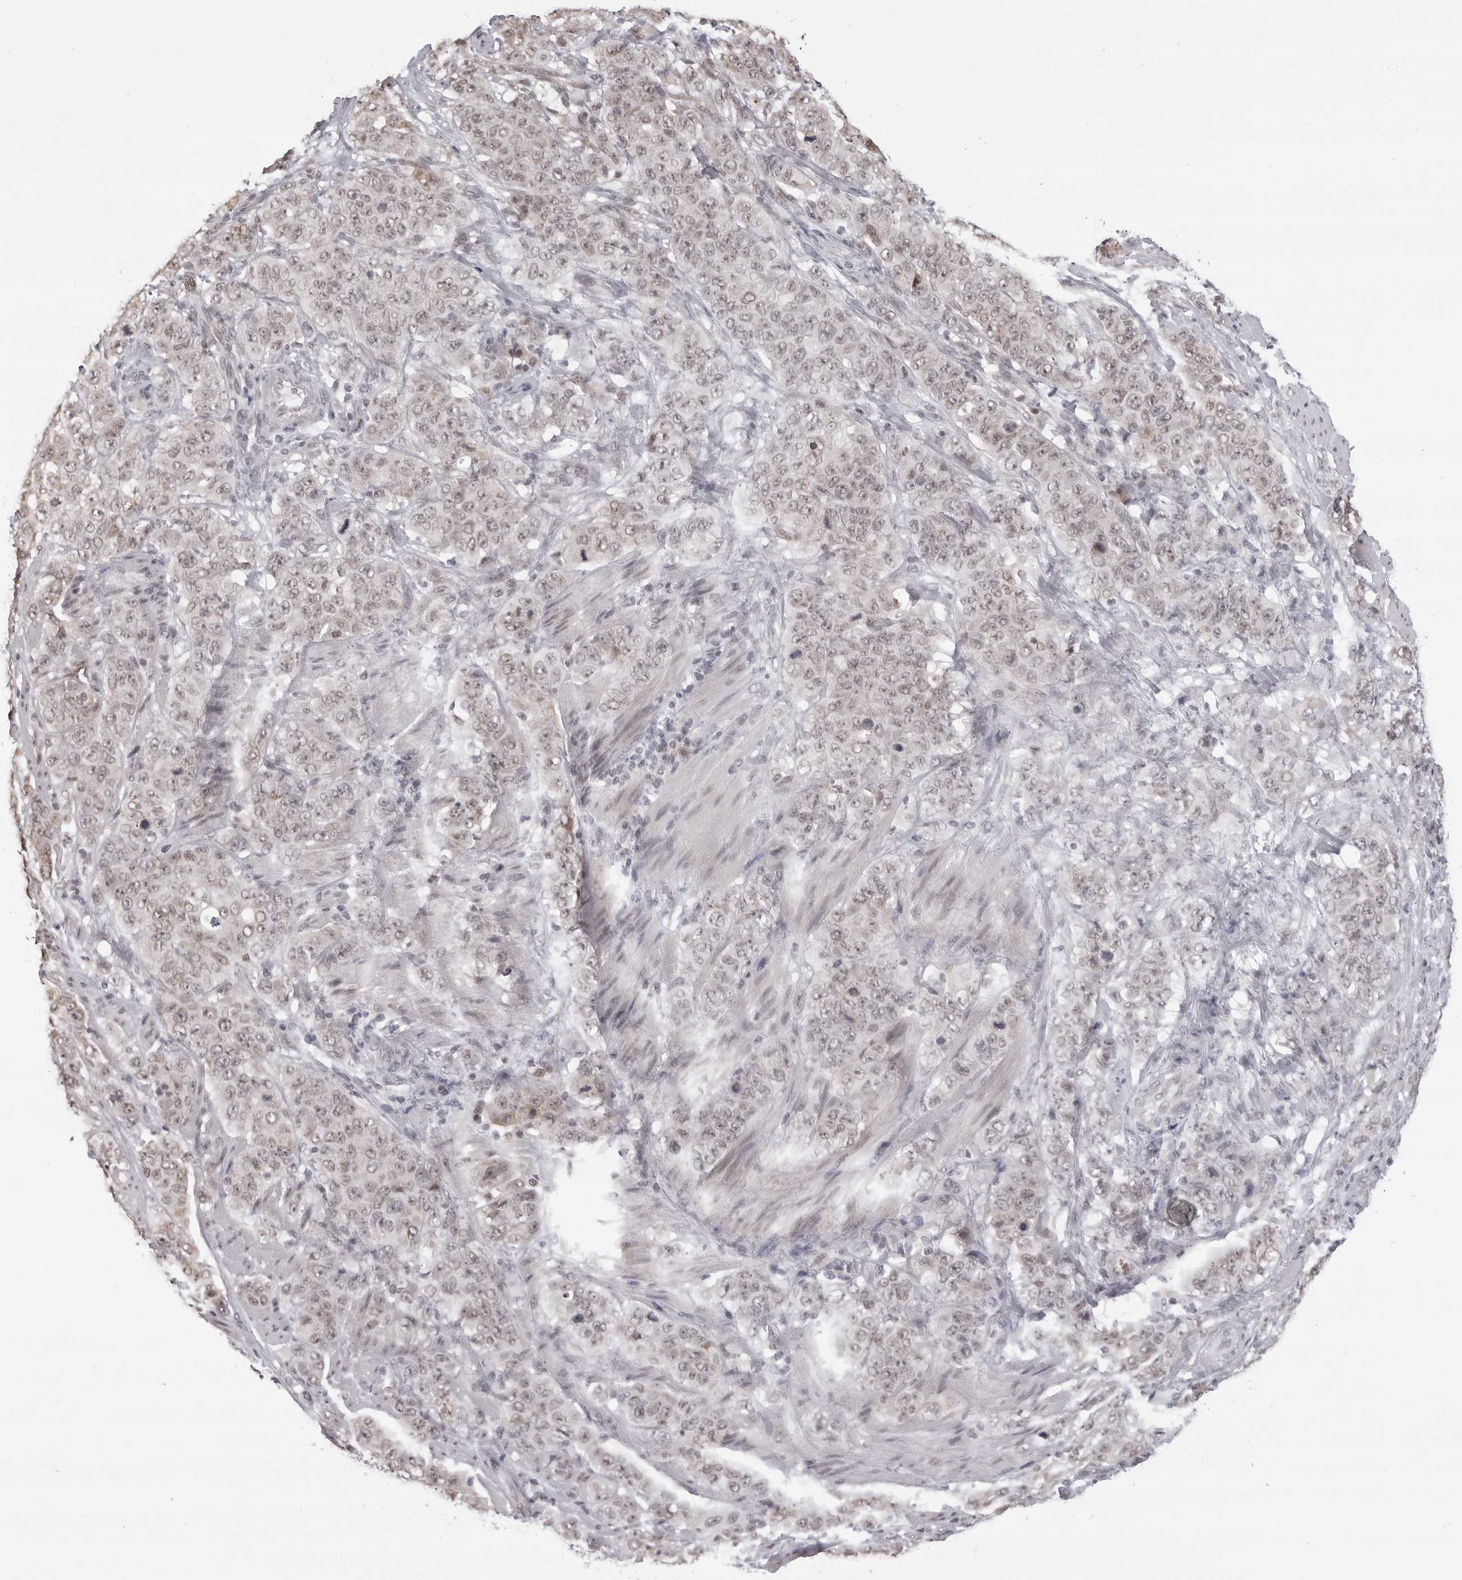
{"staining": {"intensity": "weak", "quantity": "25%-75%", "location": "nuclear"}, "tissue": "stomach cancer", "cell_type": "Tumor cells", "image_type": "cancer", "snomed": [{"axis": "morphology", "description": "Adenocarcinoma, NOS"}, {"axis": "topography", "description": "Stomach"}], "caption": "The immunohistochemical stain highlights weak nuclear staining in tumor cells of stomach cancer (adenocarcinoma) tissue.", "gene": "PHF3", "patient": {"sex": "male", "age": 48}}